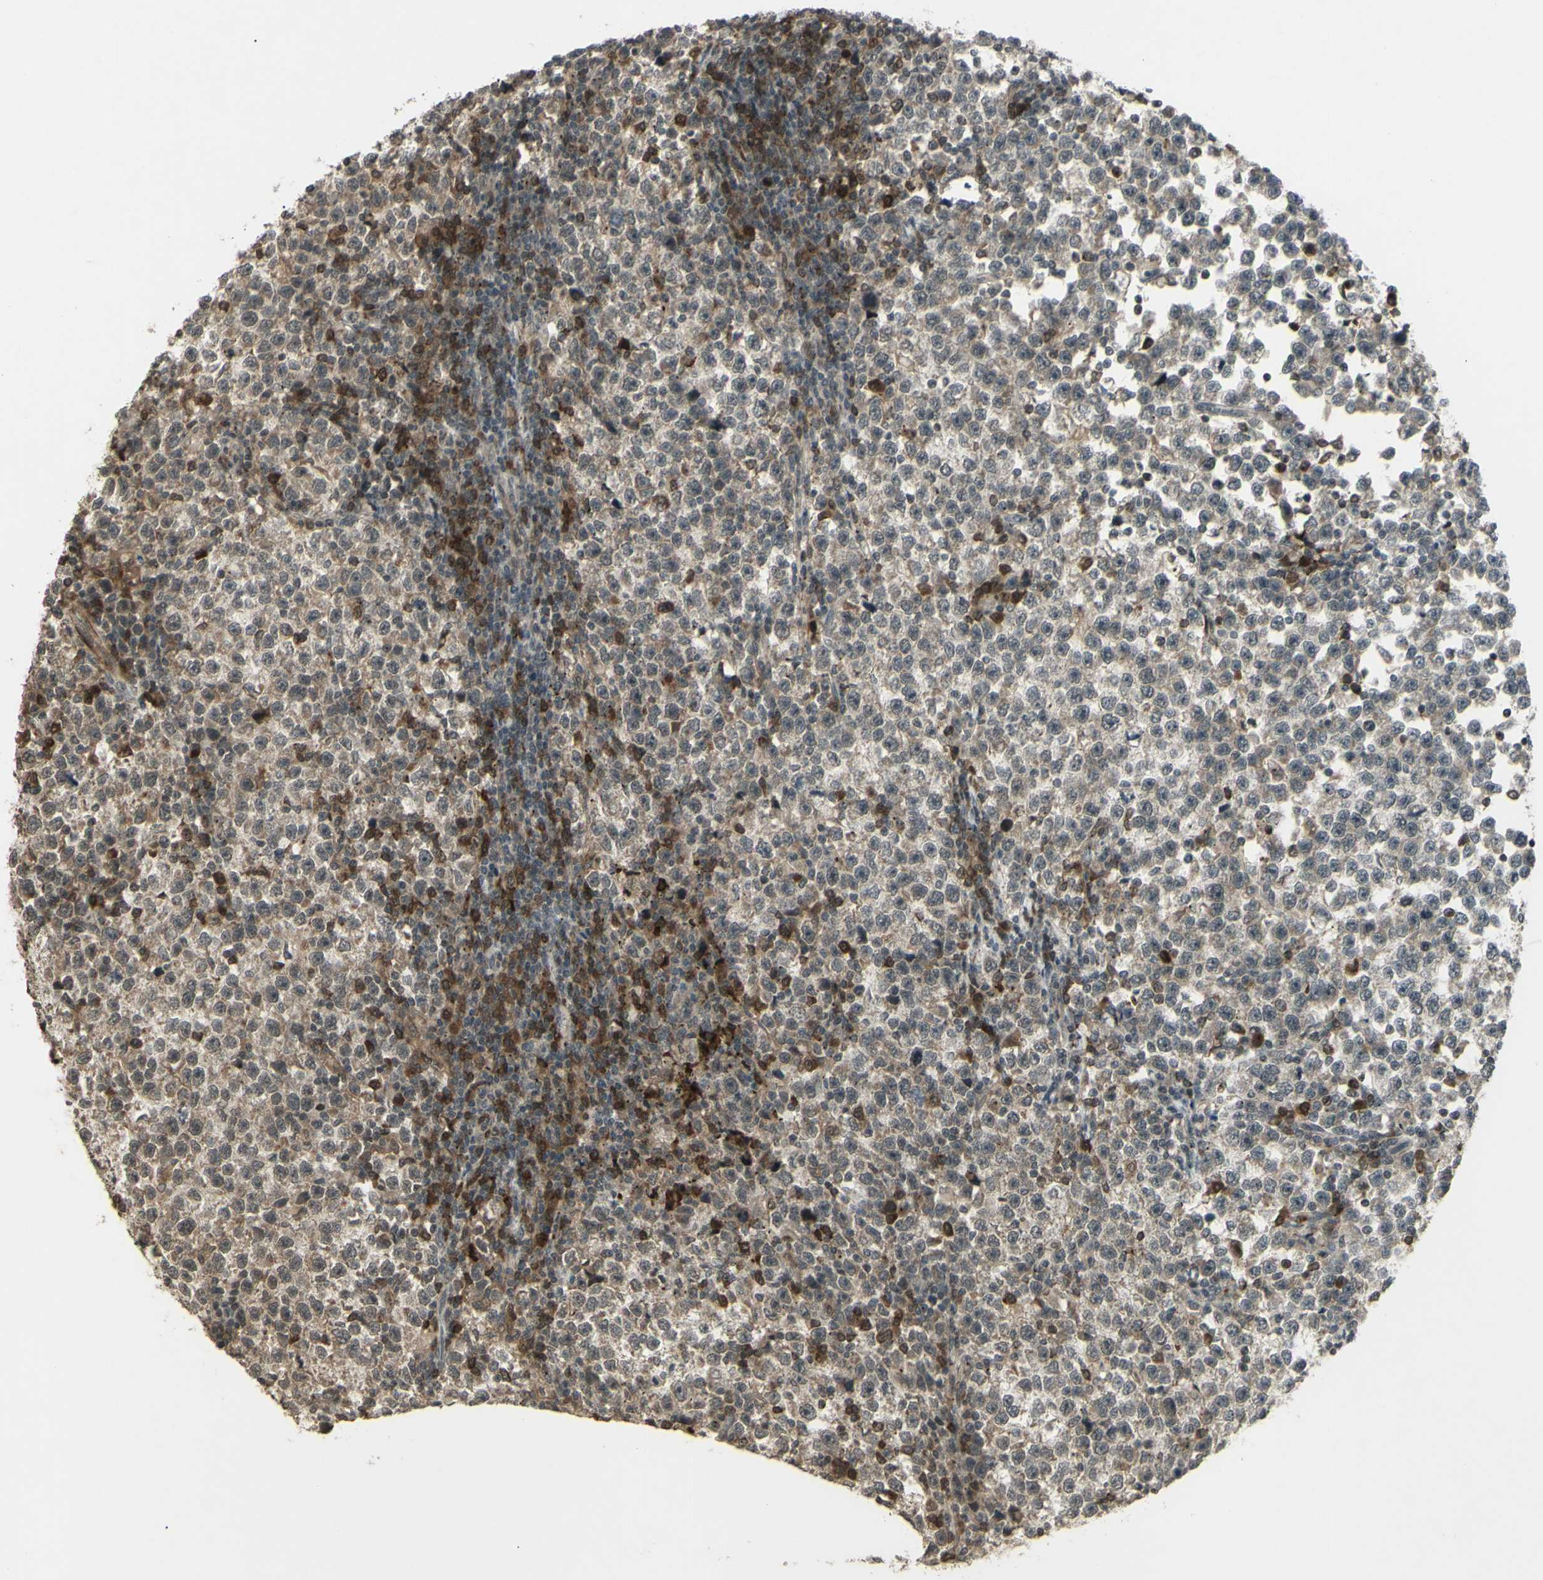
{"staining": {"intensity": "weak", "quantity": ">75%", "location": "cytoplasmic/membranous"}, "tissue": "testis cancer", "cell_type": "Tumor cells", "image_type": "cancer", "snomed": [{"axis": "morphology", "description": "Seminoma, NOS"}, {"axis": "topography", "description": "Testis"}], "caption": "This is a micrograph of IHC staining of seminoma (testis), which shows weak expression in the cytoplasmic/membranous of tumor cells.", "gene": "BLNK", "patient": {"sex": "male", "age": 43}}